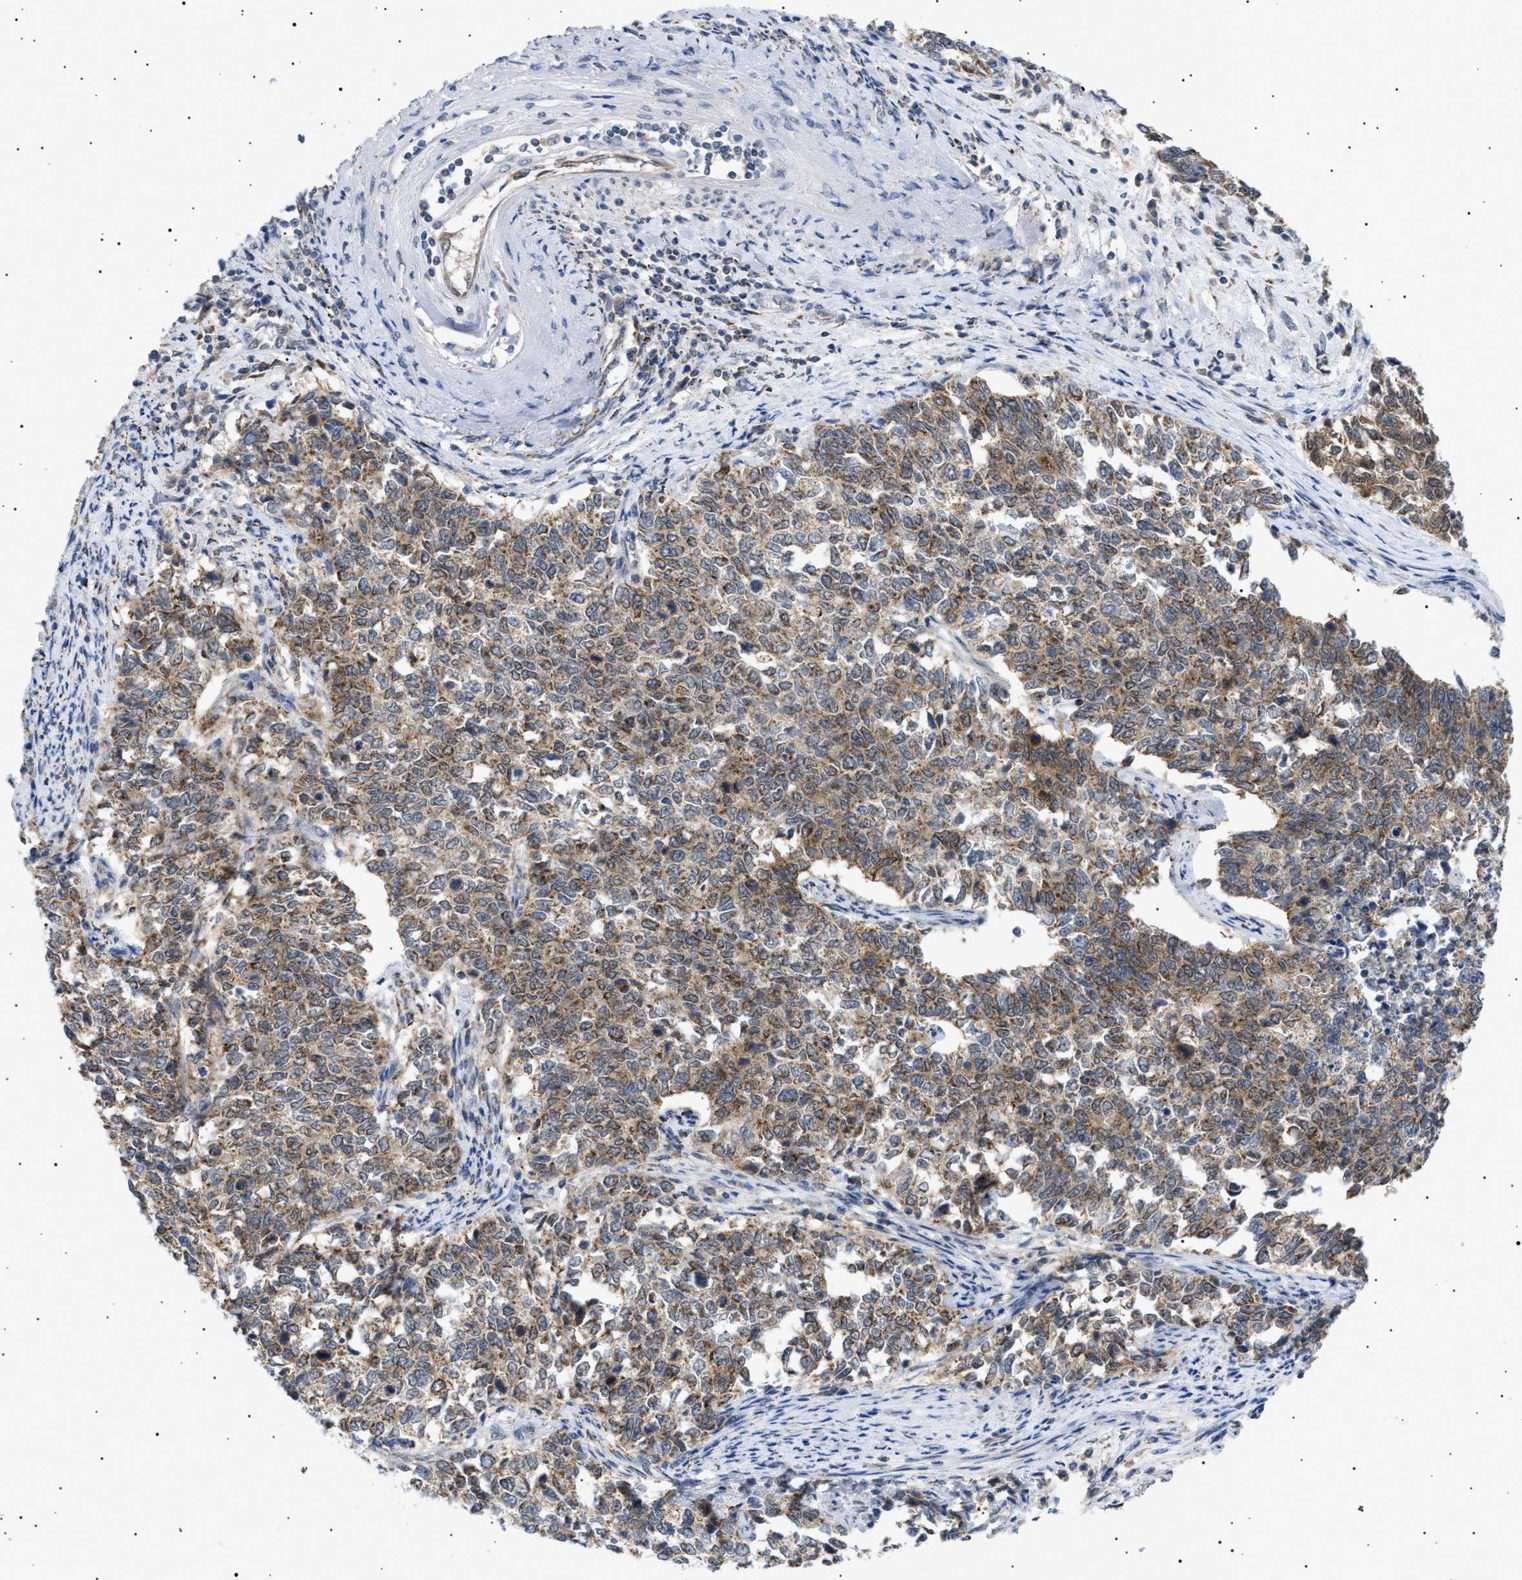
{"staining": {"intensity": "moderate", "quantity": ">75%", "location": "cytoplasmic/membranous"}, "tissue": "cervical cancer", "cell_type": "Tumor cells", "image_type": "cancer", "snomed": [{"axis": "morphology", "description": "Squamous cell carcinoma, NOS"}, {"axis": "topography", "description": "Cervix"}], "caption": "Immunohistochemical staining of human cervical cancer (squamous cell carcinoma) exhibits moderate cytoplasmic/membranous protein expression in about >75% of tumor cells.", "gene": "SIRT5", "patient": {"sex": "female", "age": 63}}